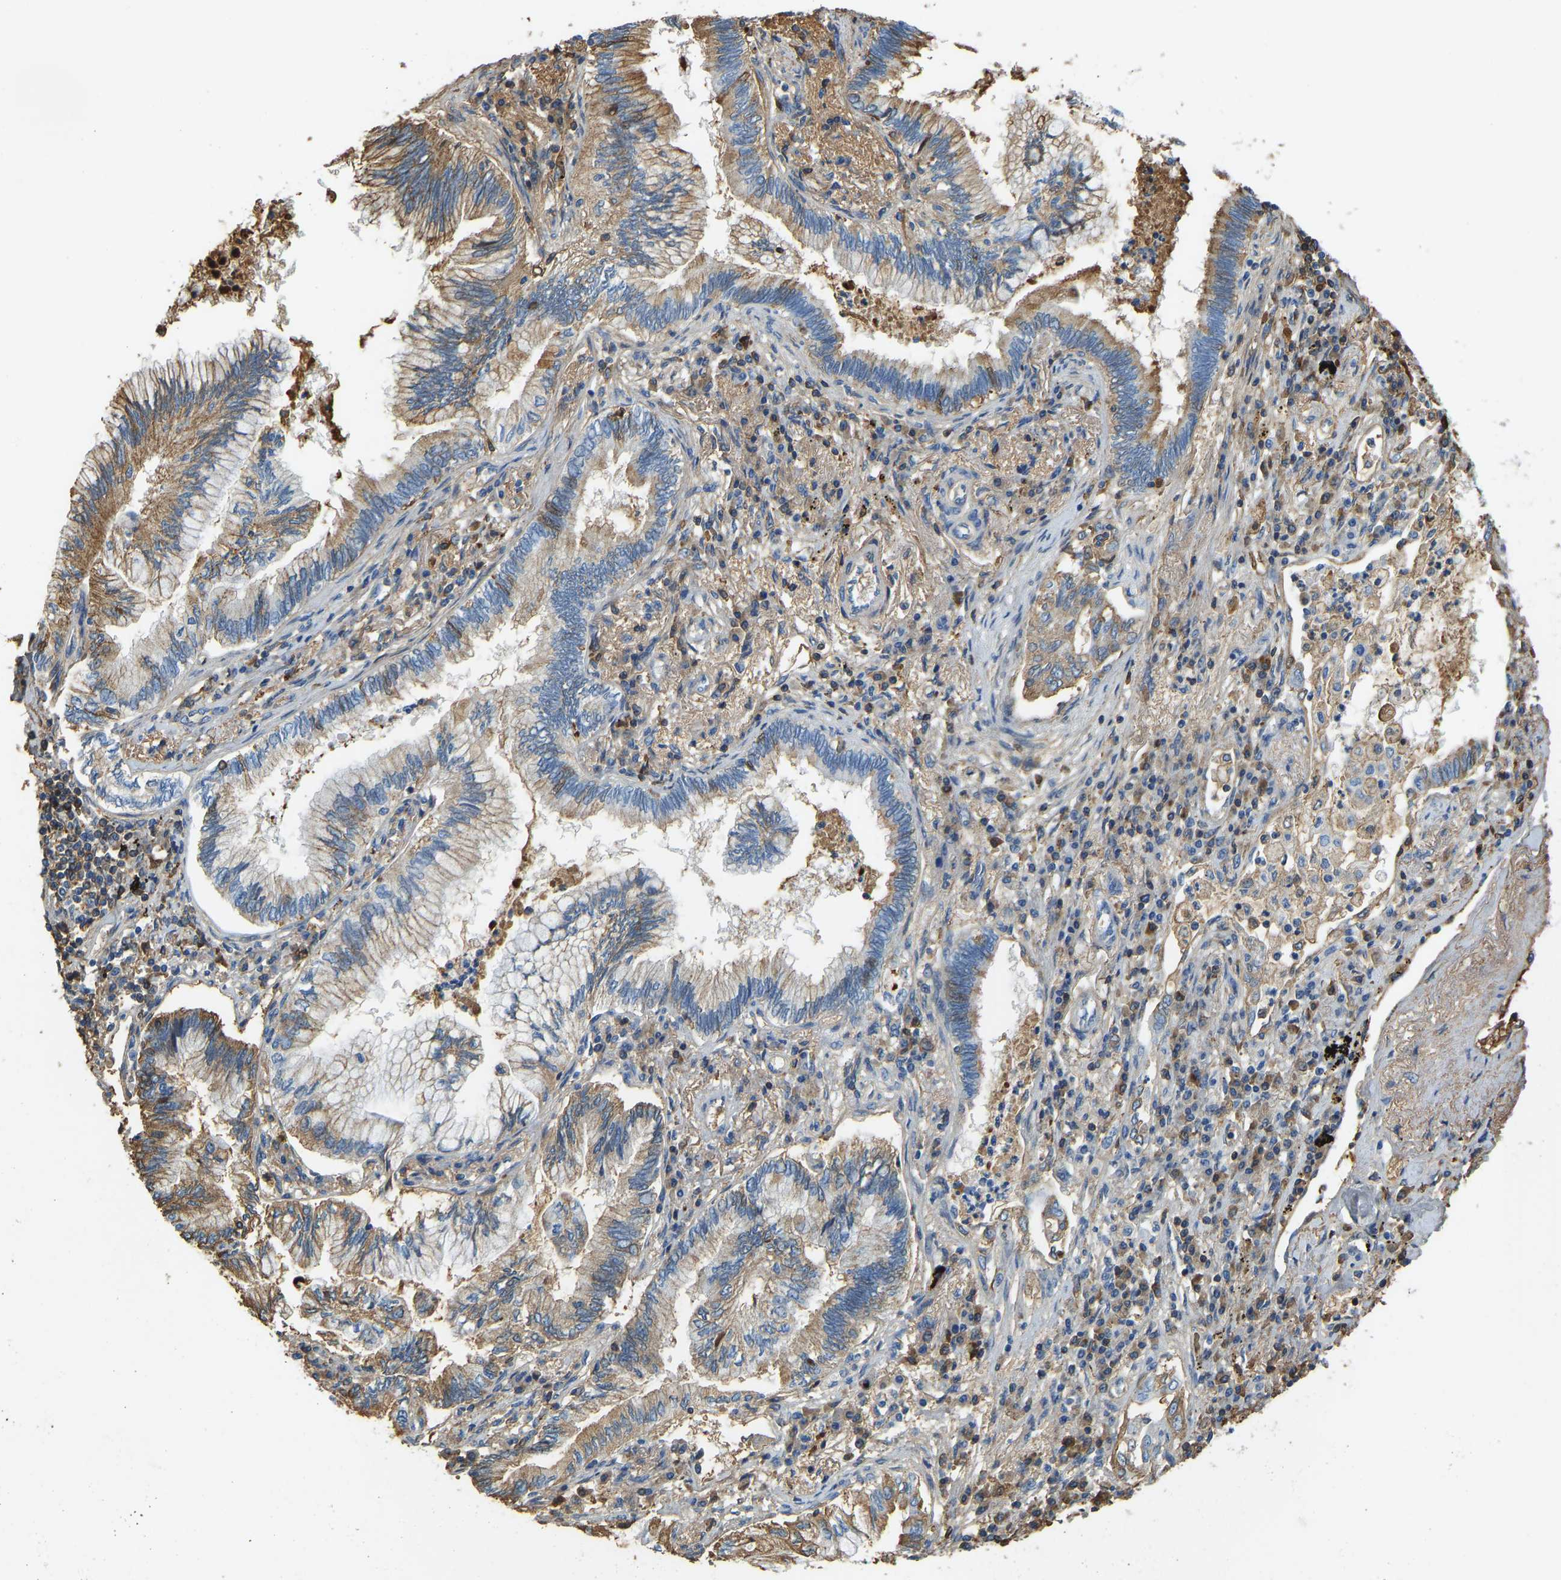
{"staining": {"intensity": "moderate", "quantity": "<25%", "location": "cytoplasmic/membranous"}, "tissue": "lung cancer", "cell_type": "Tumor cells", "image_type": "cancer", "snomed": [{"axis": "morphology", "description": "Normal tissue, NOS"}, {"axis": "morphology", "description": "Adenocarcinoma, NOS"}, {"axis": "topography", "description": "Bronchus"}, {"axis": "topography", "description": "Lung"}], "caption": "Immunohistochemistry of human adenocarcinoma (lung) reveals low levels of moderate cytoplasmic/membranous staining in approximately <25% of tumor cells.", "gene": "THBS4", "patient": {"sex": "female", "age": 70}}